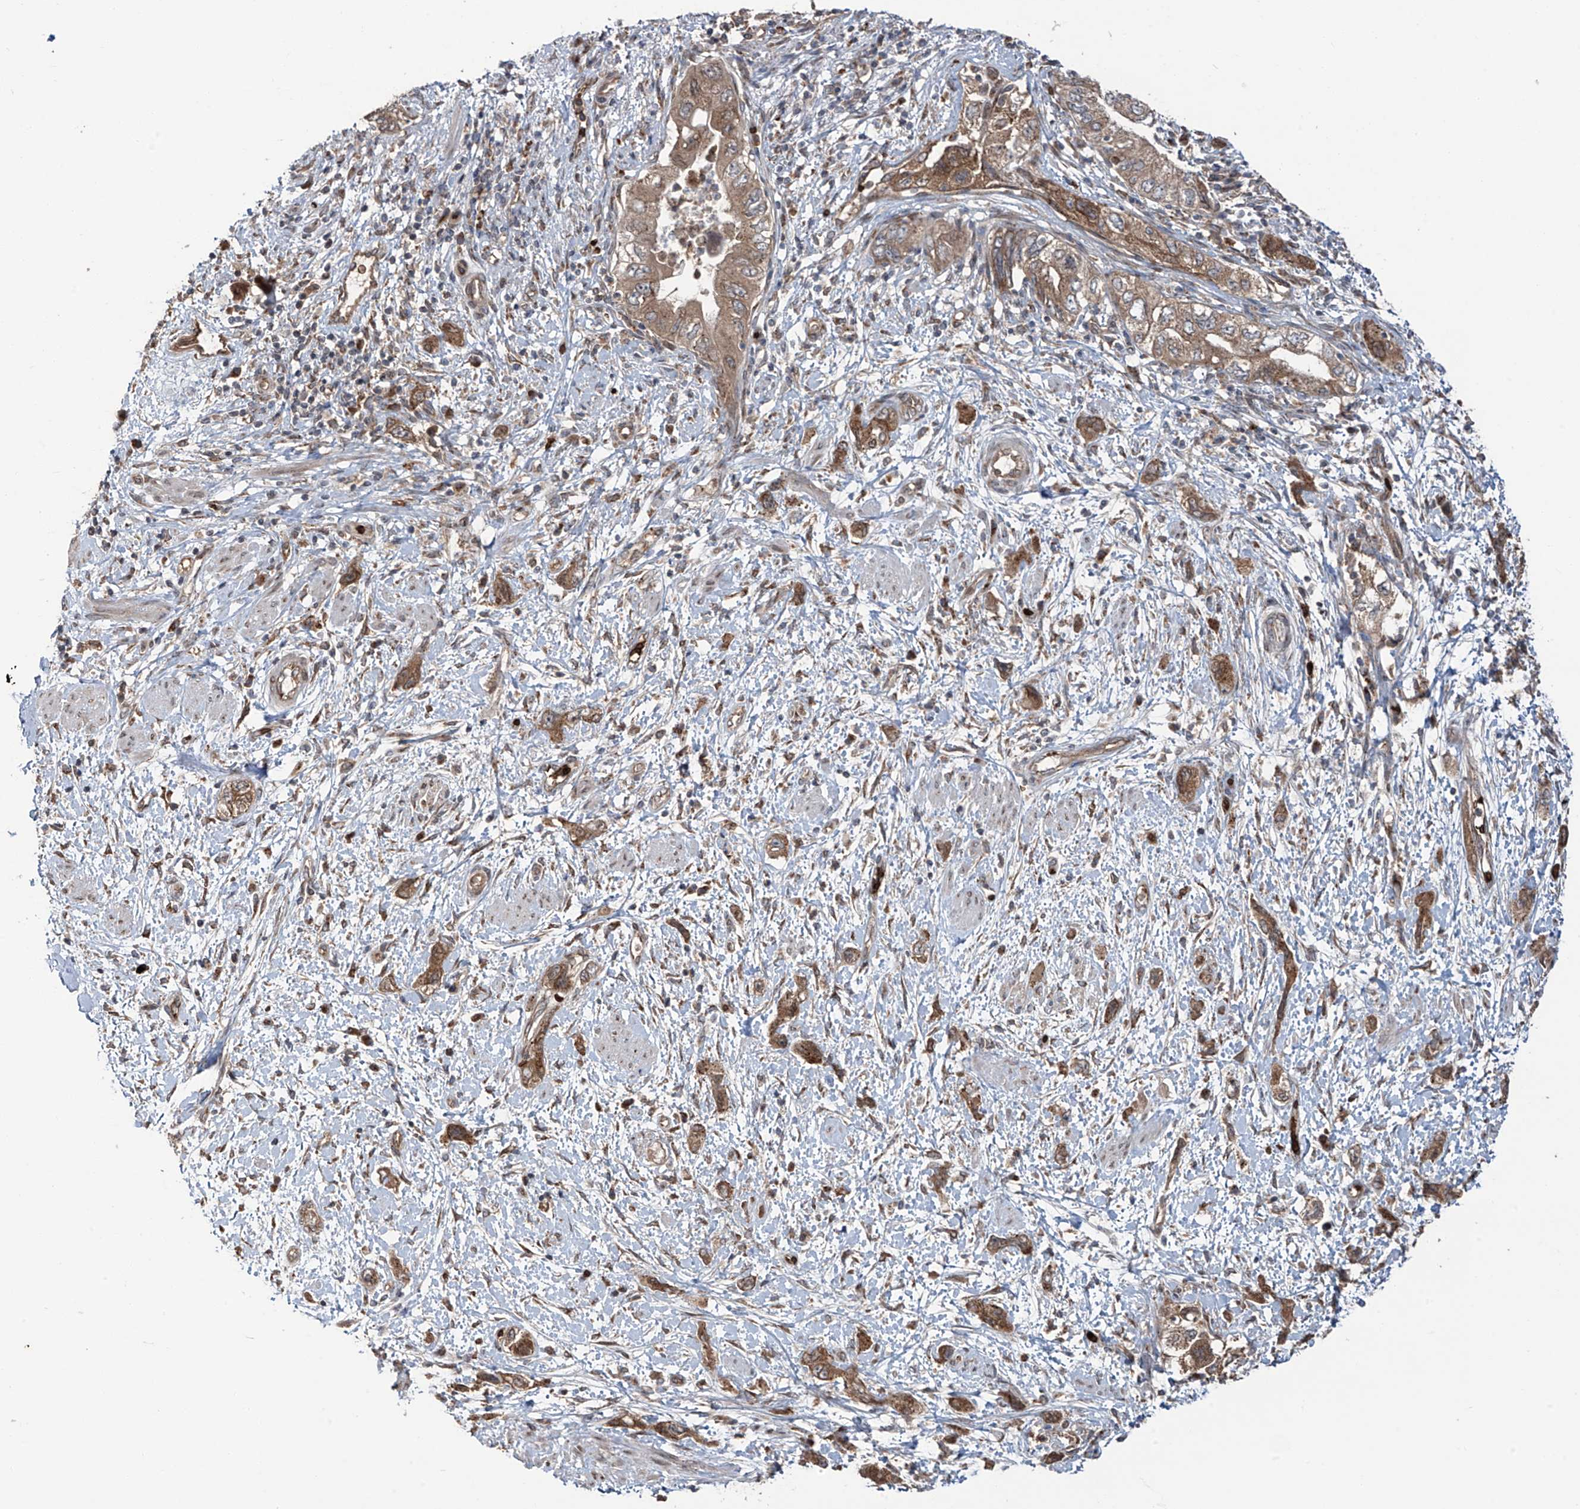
{"staining": {"intensity": "moderate", "quantity": ">75%", "location": "cytoplasmic/membranous"}, "tissue": "pancreatic cancer", "cell_type": "Tumor cells", "image_type": "cancer", "snomed": [{"axis": "morphology", "description": "Adenocarcinoma, NOS"}, {"axis": "topography", "description": "Pancreas"}], "caption": "The photomicrograph exhibits immunohistochemical staining of pancreatic cancer. There is moderate cytoplasmic/membranous expression is seen in approximately >75% of tumor cells.", "gene": "ZDHHC9", "patient": {"sex": "female", "age": 73}}